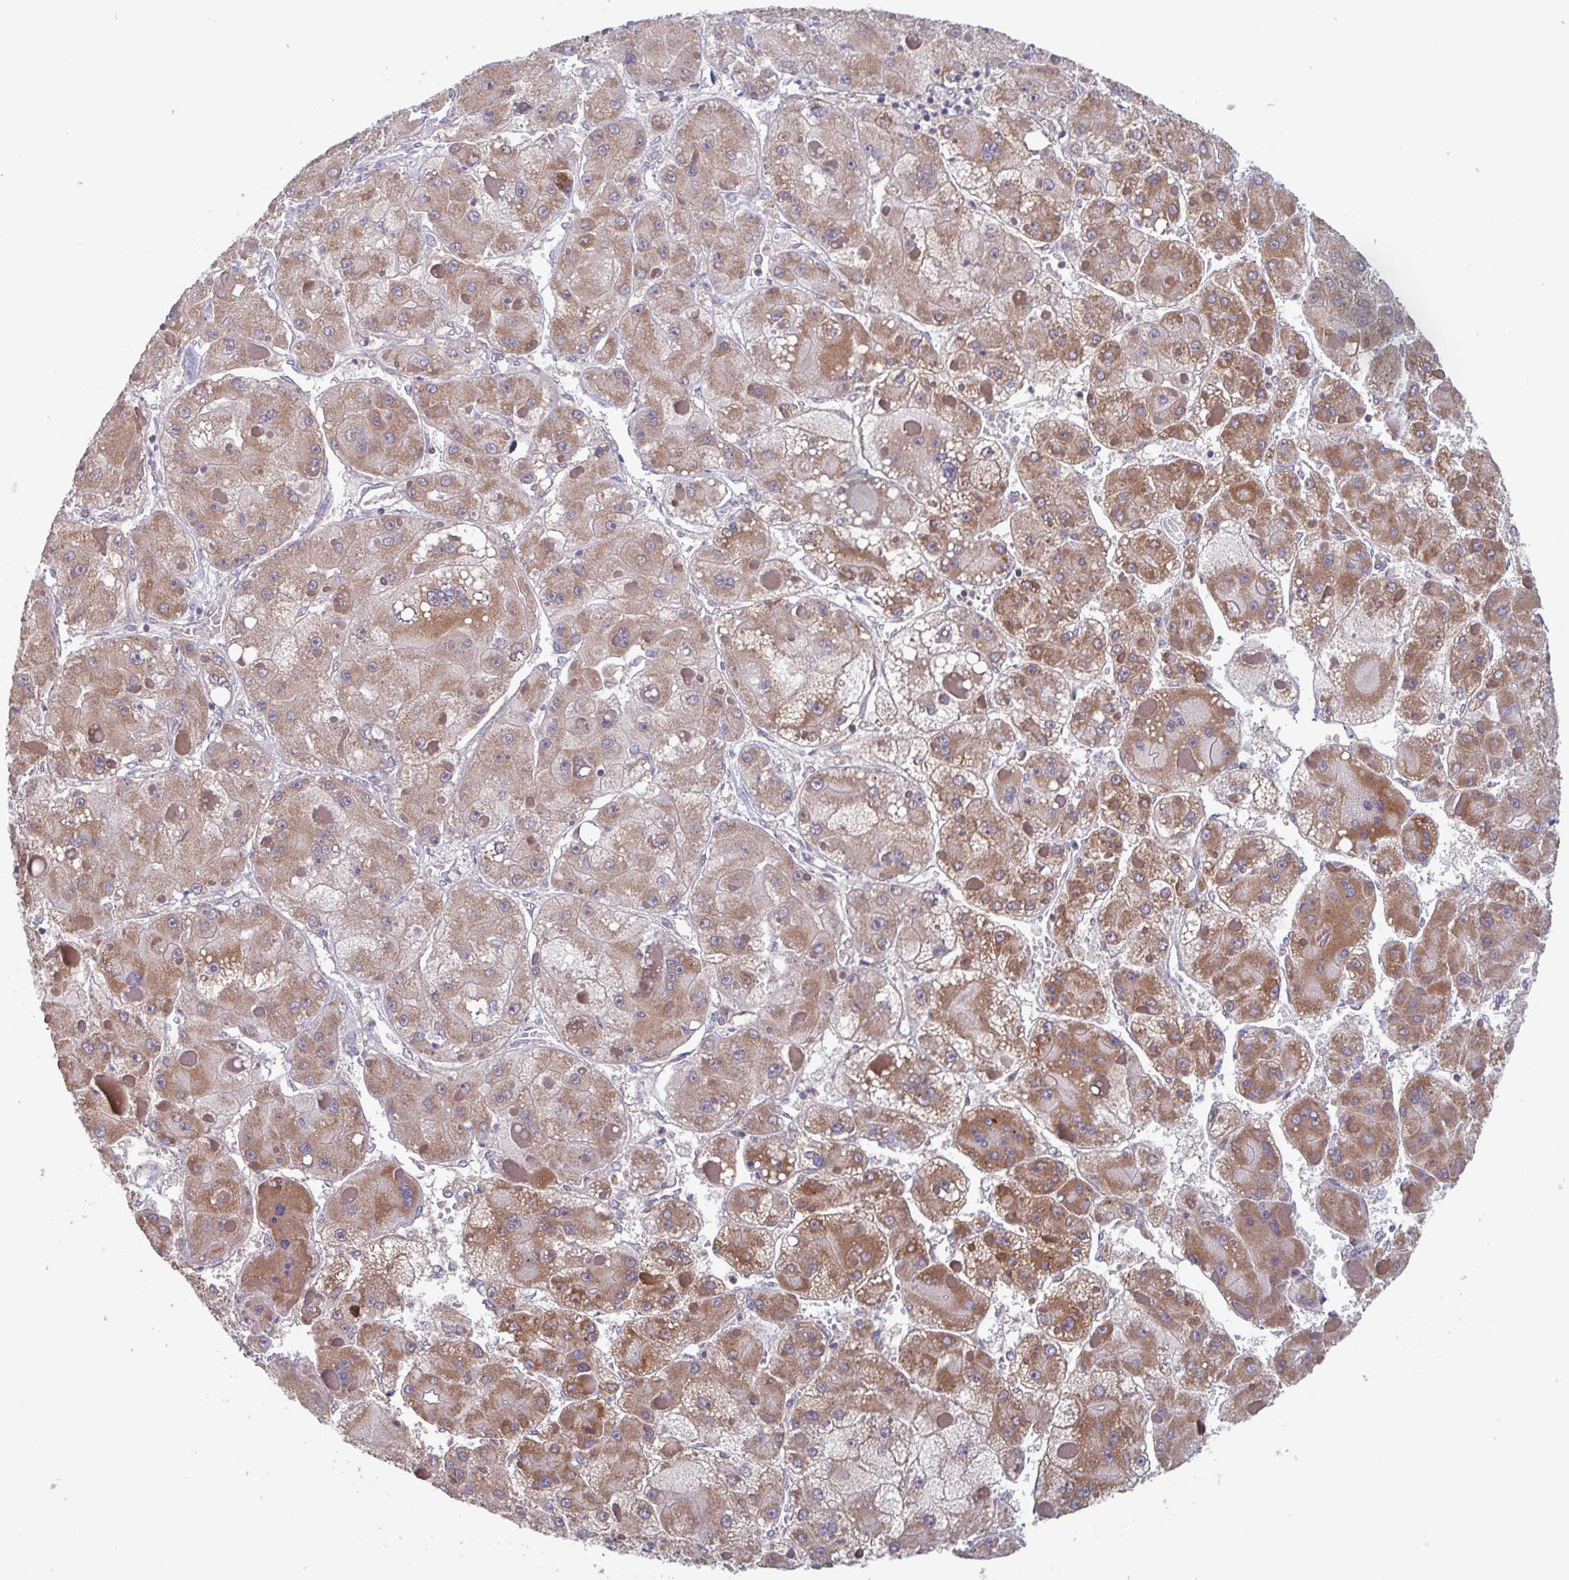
{"staining": {"intensity": "moderate", "quantity": ">75%", "location": "cytoplasmic/membranous"}, "tissue": "liver cancer", "cell_type": "Tumor cells", "image_type": "cancer", "snomed": [{"axis": "morphology", "description": "Carcinoma, Hepatocellular, NOS"}, {"axis": "topography", "description": "Liver"}], "caption": "Immunohistochemistry (IHC) image of neoplastic tissue: human liver cancer (hepatocellular carcinoma) stained using immunohistochemistry exhibits medium levels of moderate protein expression localized specifically in the cytoplasmic/membranous of tumor cells, appearing as a cytoplasmic/membranous brown color.", "gene": "SURF1", "patient": {"sex": "female", "age": 73}}